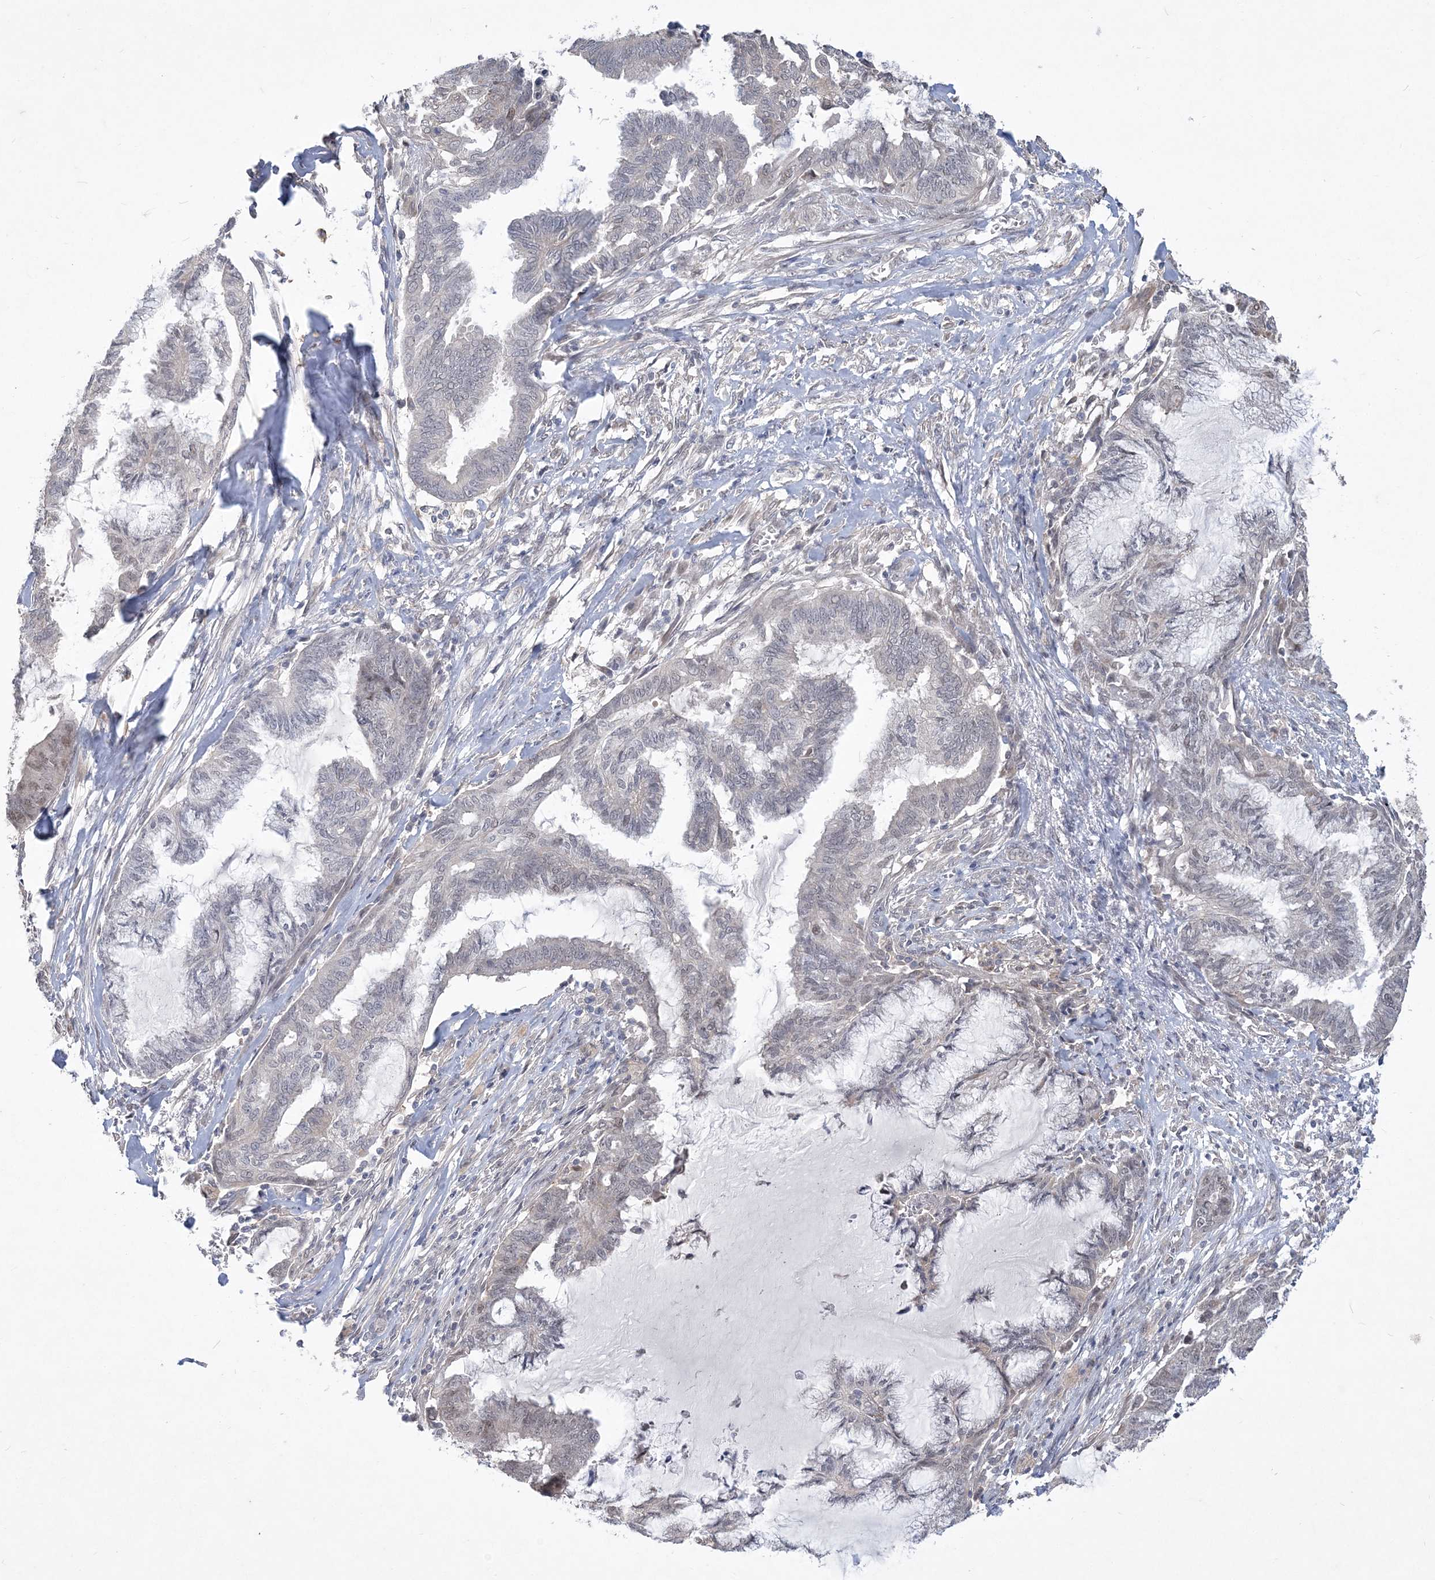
{"staining": {"intensity": "negative", "quantity": "none", "location": "none"}, "tissue": "endometrial cancer", "cell_type": "Tumor cells", "image_type": "cancer", "snomed": [{"axis": "morphology", "description": "Adenocarcinoma, NOS"}, {"axis": "topography", "description": "Endometrium"}], "caption": "The histopathology image shows no significant staining in tumor cells of endometrial cancer.", "gene": "TSPEAR", "patient": {"sex": "female", "age": 86}}